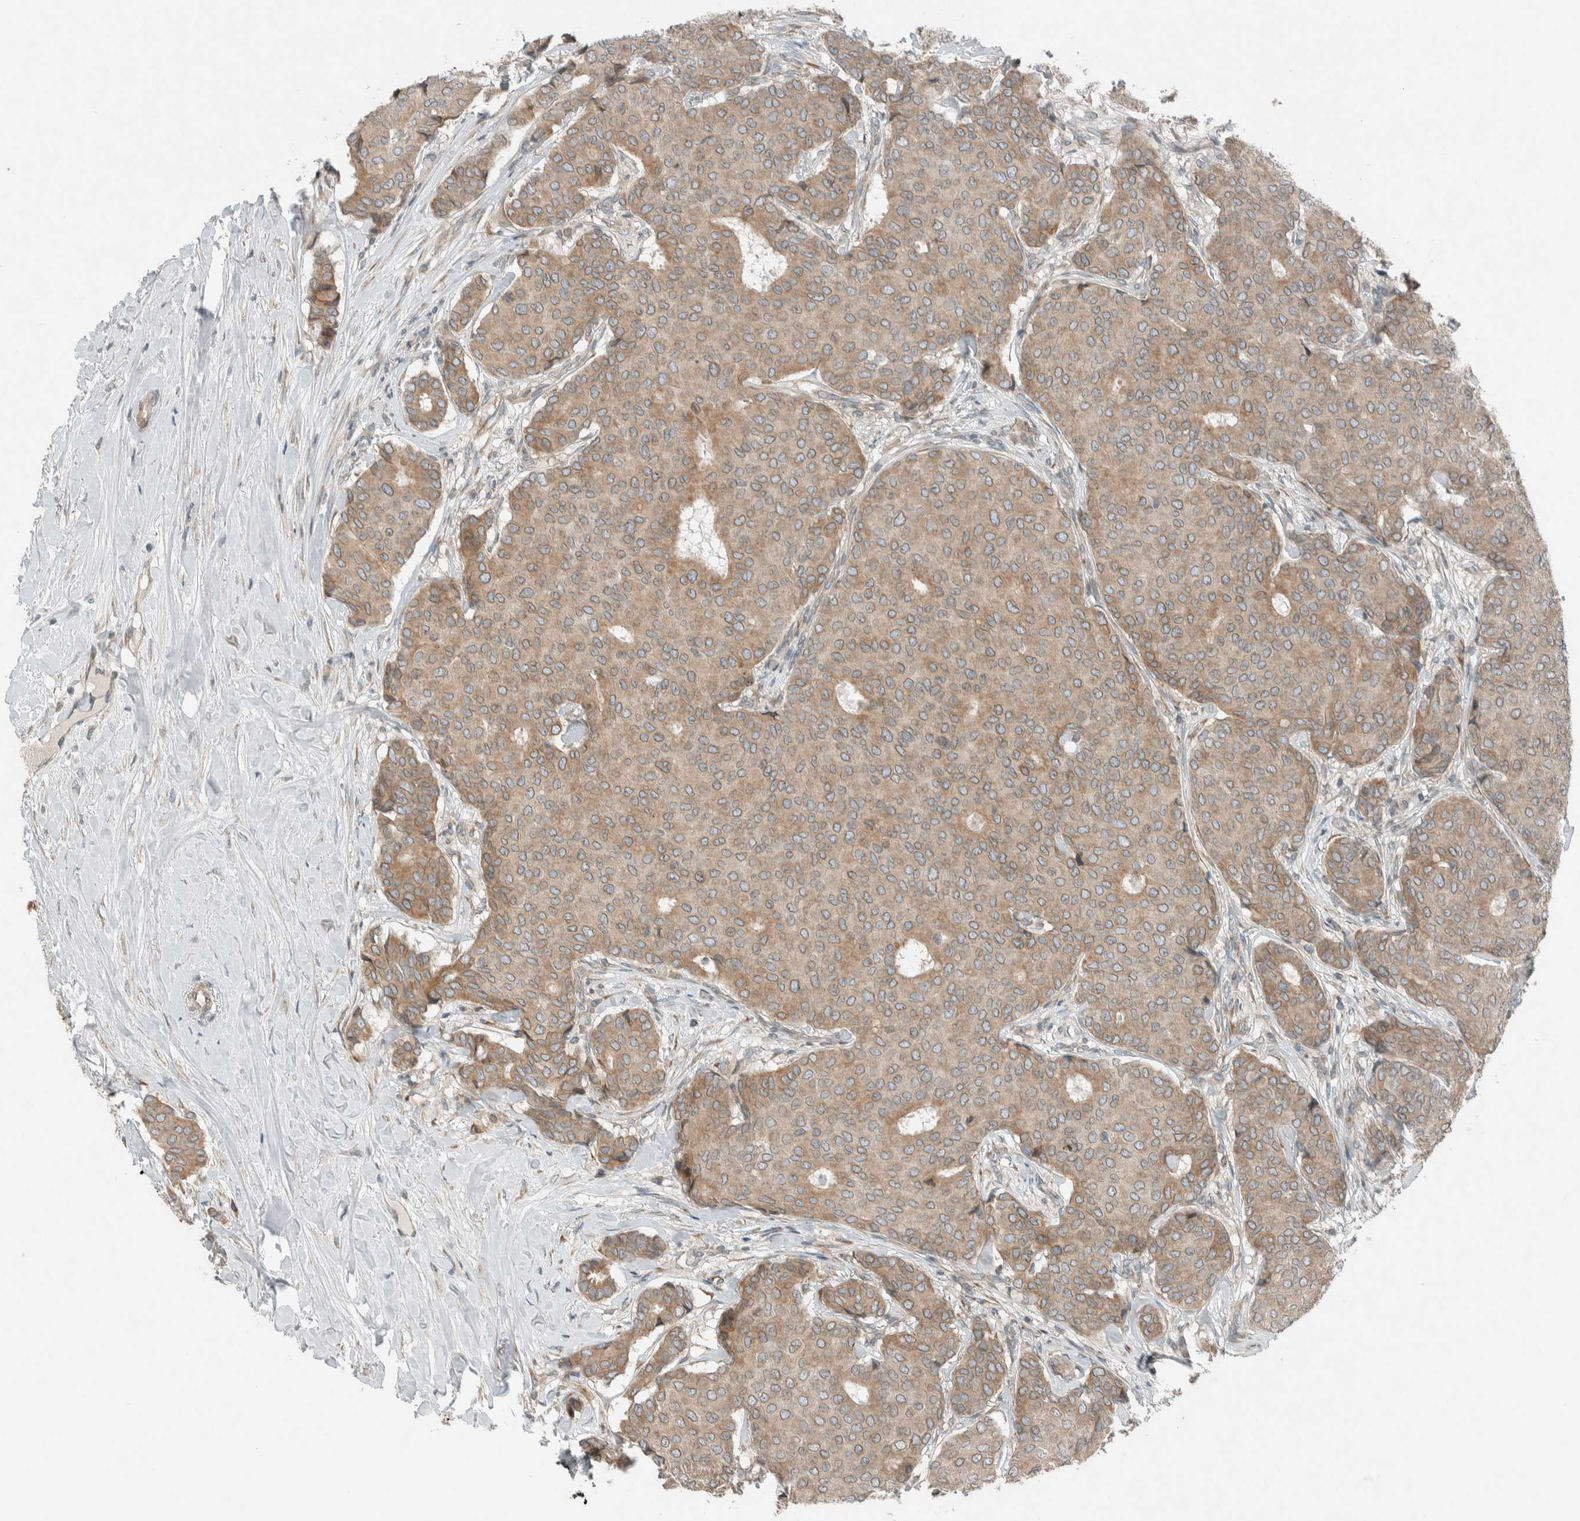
{"staining": {"intensity": "moderate", "quantity": ">75%", "location": "cytoplasmic/membranous"}, "tissue": "breast cancer", "cell_type": "Tumor cells", "image_type": "cancer", "snomed": [{"axis": "morphology", "description": "Duct carcinoma"}, {"axis": "topography", "description": "Breast"}], "caption": "Intraductal carcinoma (breast) stained for a protein (brown) shows moderate cytoplasmic/membranous positive expression in about >75% of tumor cells.", "gene": "SEL1L", "patient": {"sex": "female", "age": 75}}